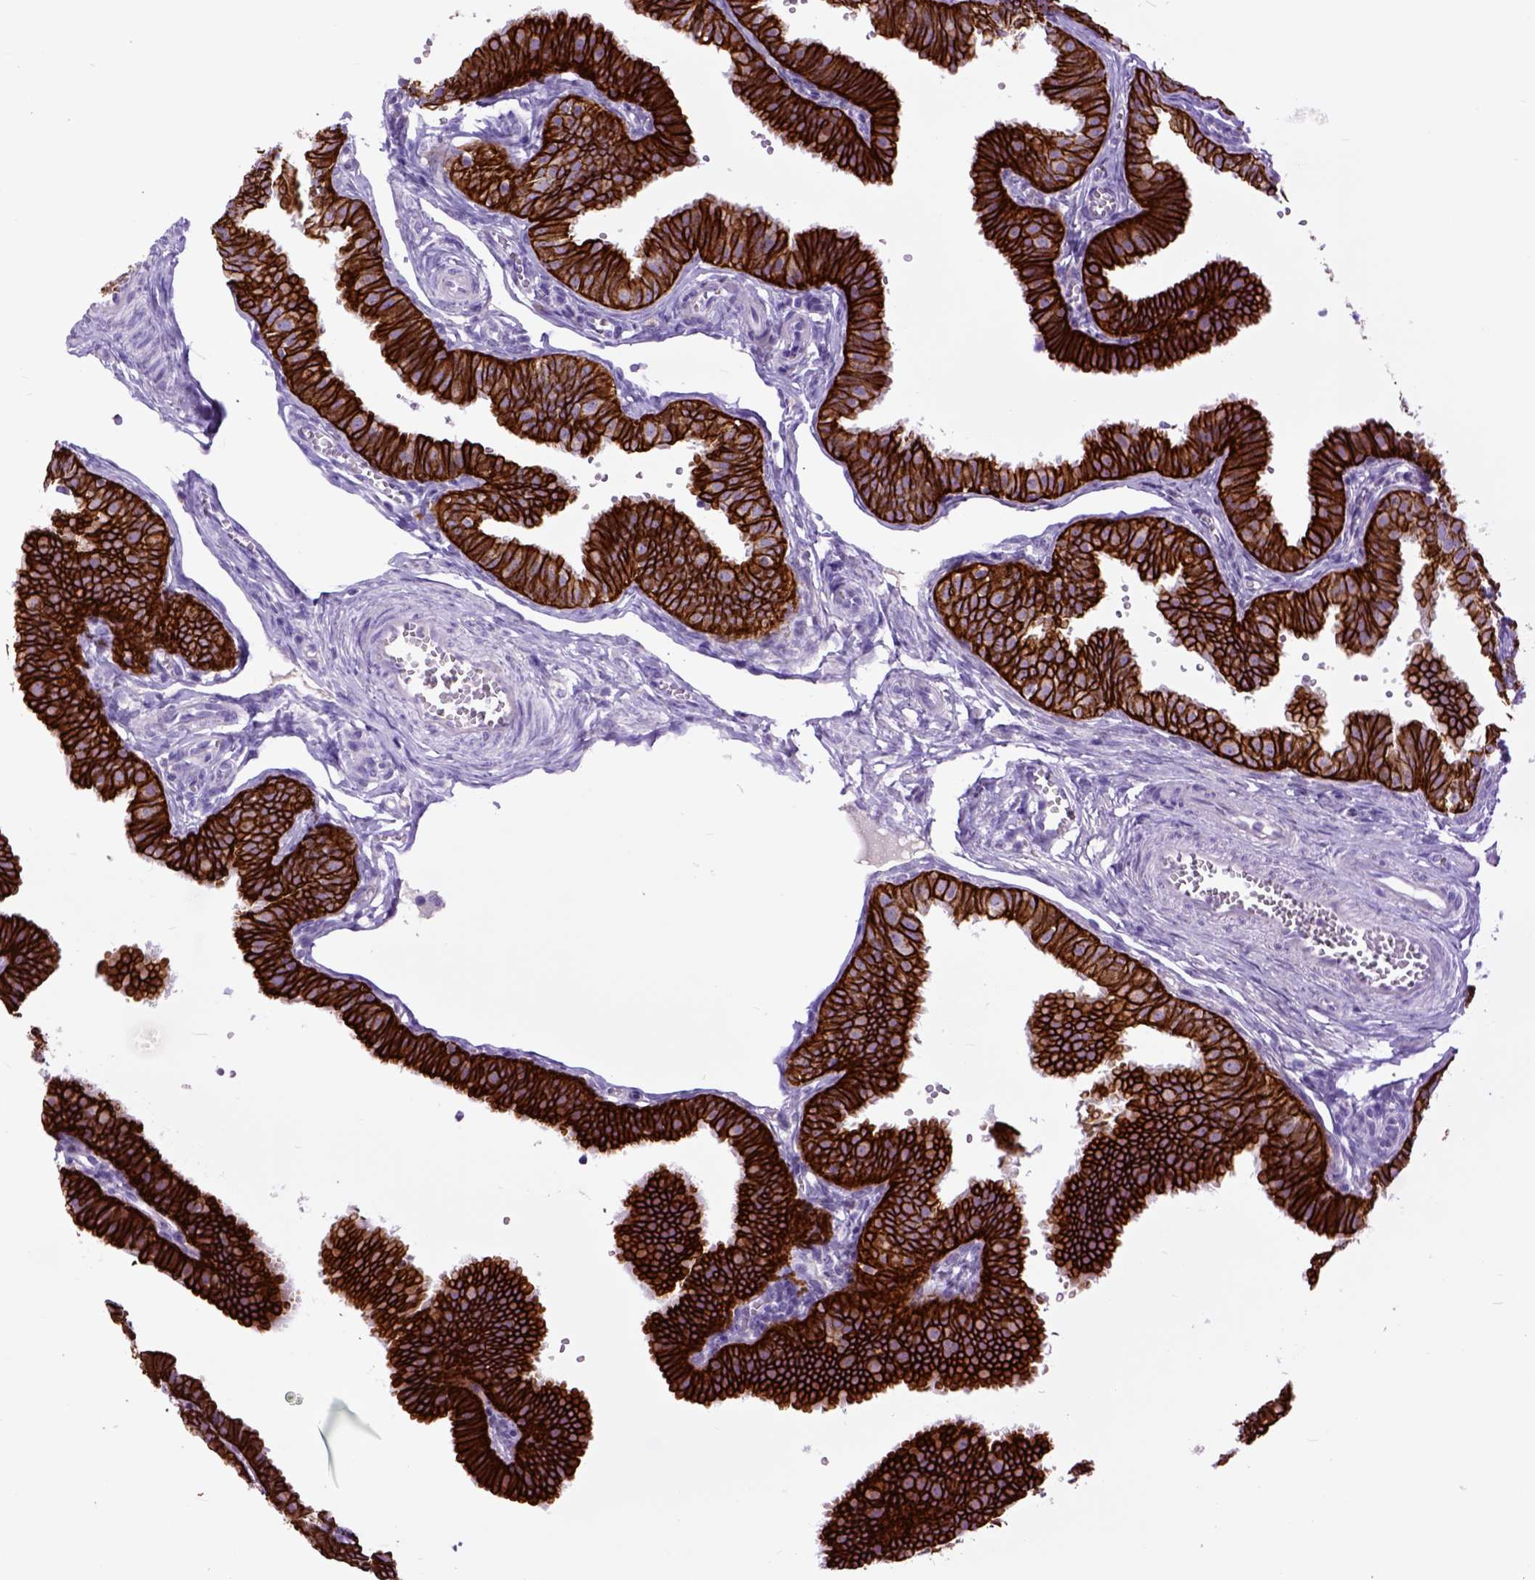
{"staining": {"intensity": "strong", "quantity": ">75%", "location": "cytoplasmic/membranous"}, "tissue": "fallopian tube", "cell_type": "Glandular cells", "image_type": "normal", "snomed": [{"axis": "morphology", "description": "Normal tissue, NOS"}, {"axis": "topography", "description": "Fallopian tube"}], "caption": "Strong cytoplasmic/membranous positivity is seen in about >75% of glandular cells in benign fallopian tube. Nuclei are stained in blue.", "gene": "RAB25", "patient": {"sex": "female", "age": 25}}